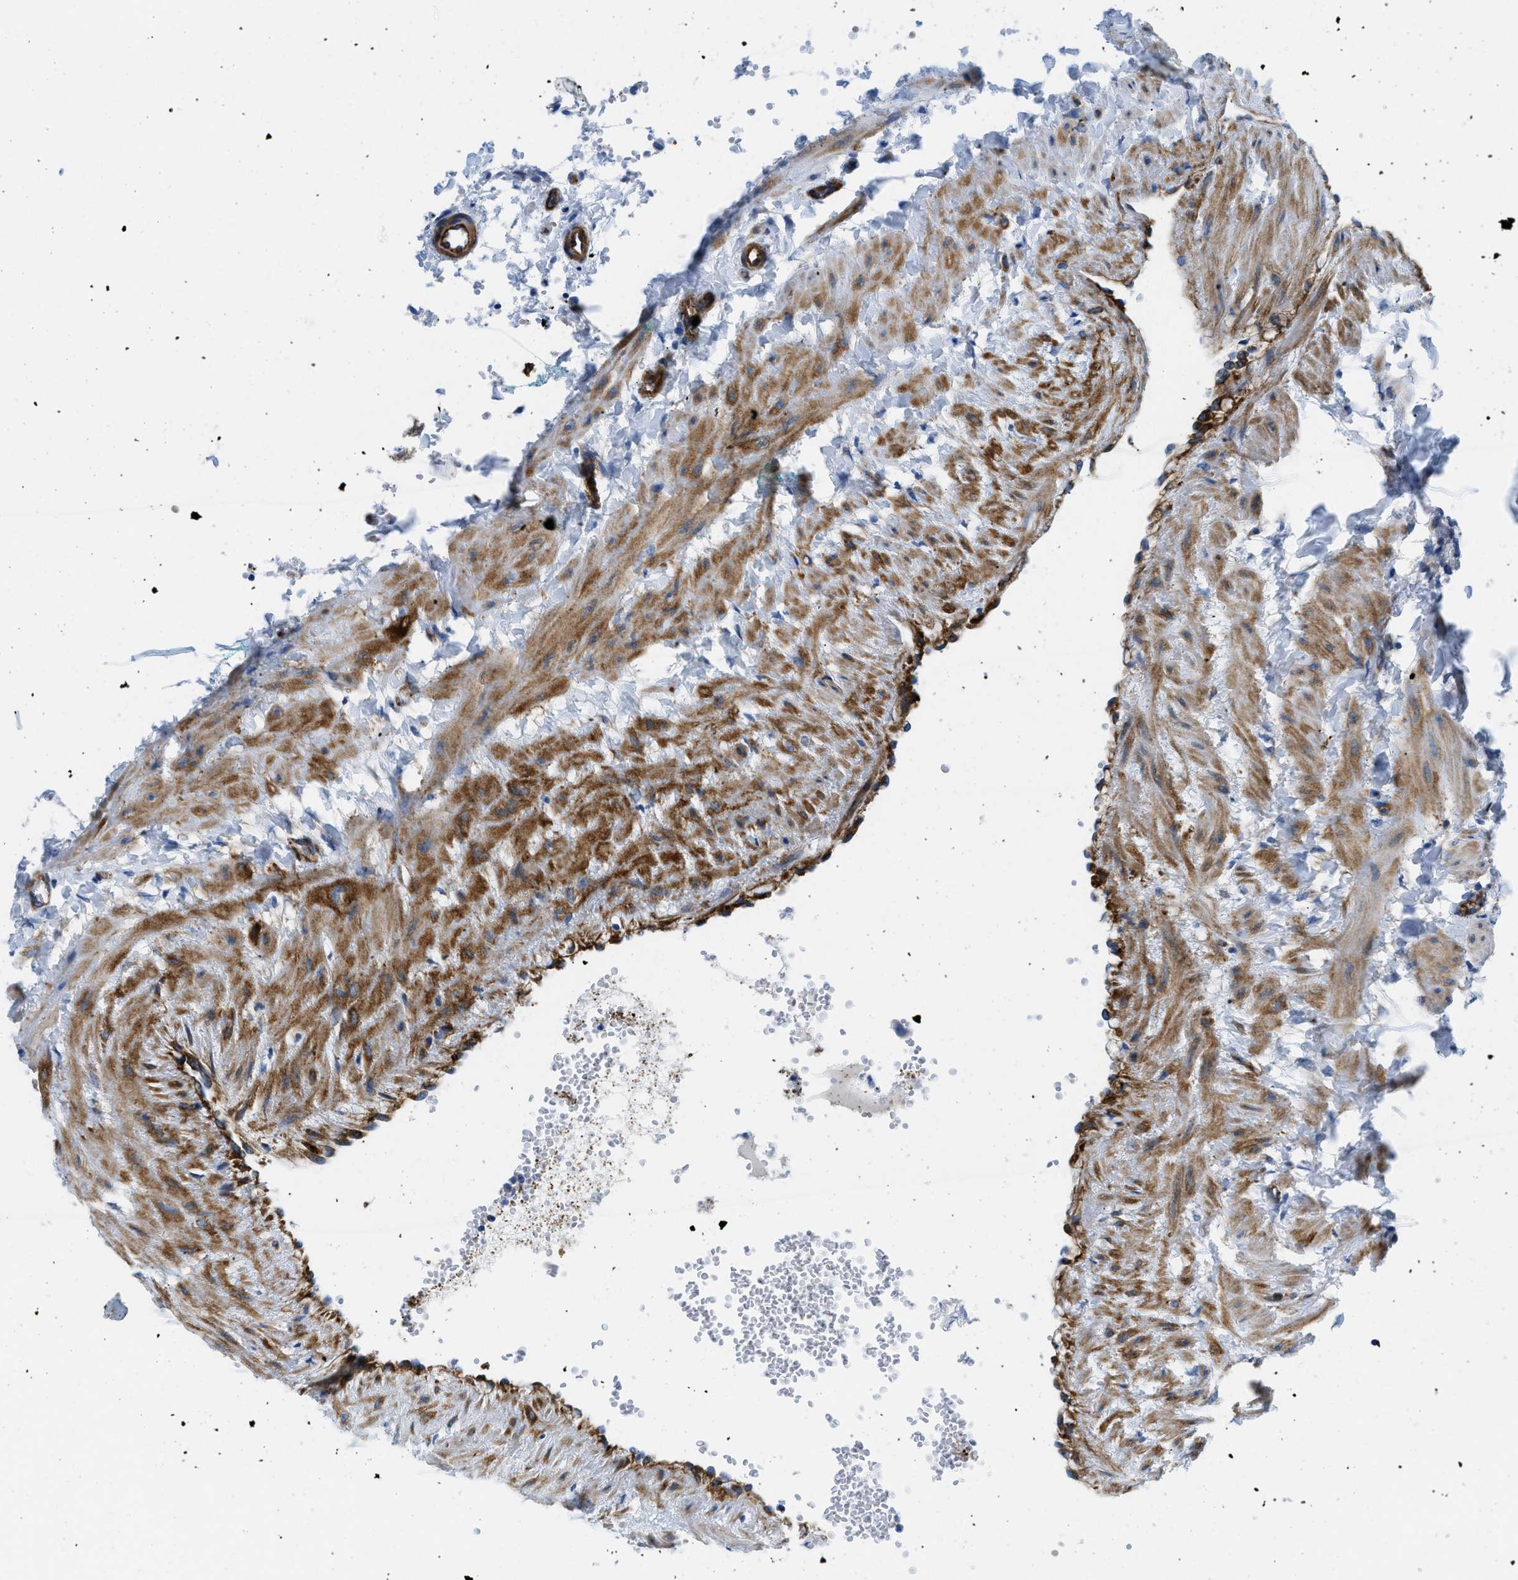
{"staining": {"intensity": "strong", "quantity": ">75%", "location": "cytoplasmic/membranous"}, "tissue": "fallopian tube", "cell_type": "Glandular cells", "image_type": "normal", "snomed": [{"axis": "morphology", "description": "Normal tissue, NOS"}, {"axis": "topography", "description": "Fallopian tube"}, {"axis": "topography", "description": "Placenta"}], "caption": "Immunohistochemical staining of unremarkable human fallopian tube demonstrates strong cytoplasmic/membranous protein positivity in about >75% of glandular cells.", "gene": "CUTA", "patient": {"sex": "female", "age": 34}}